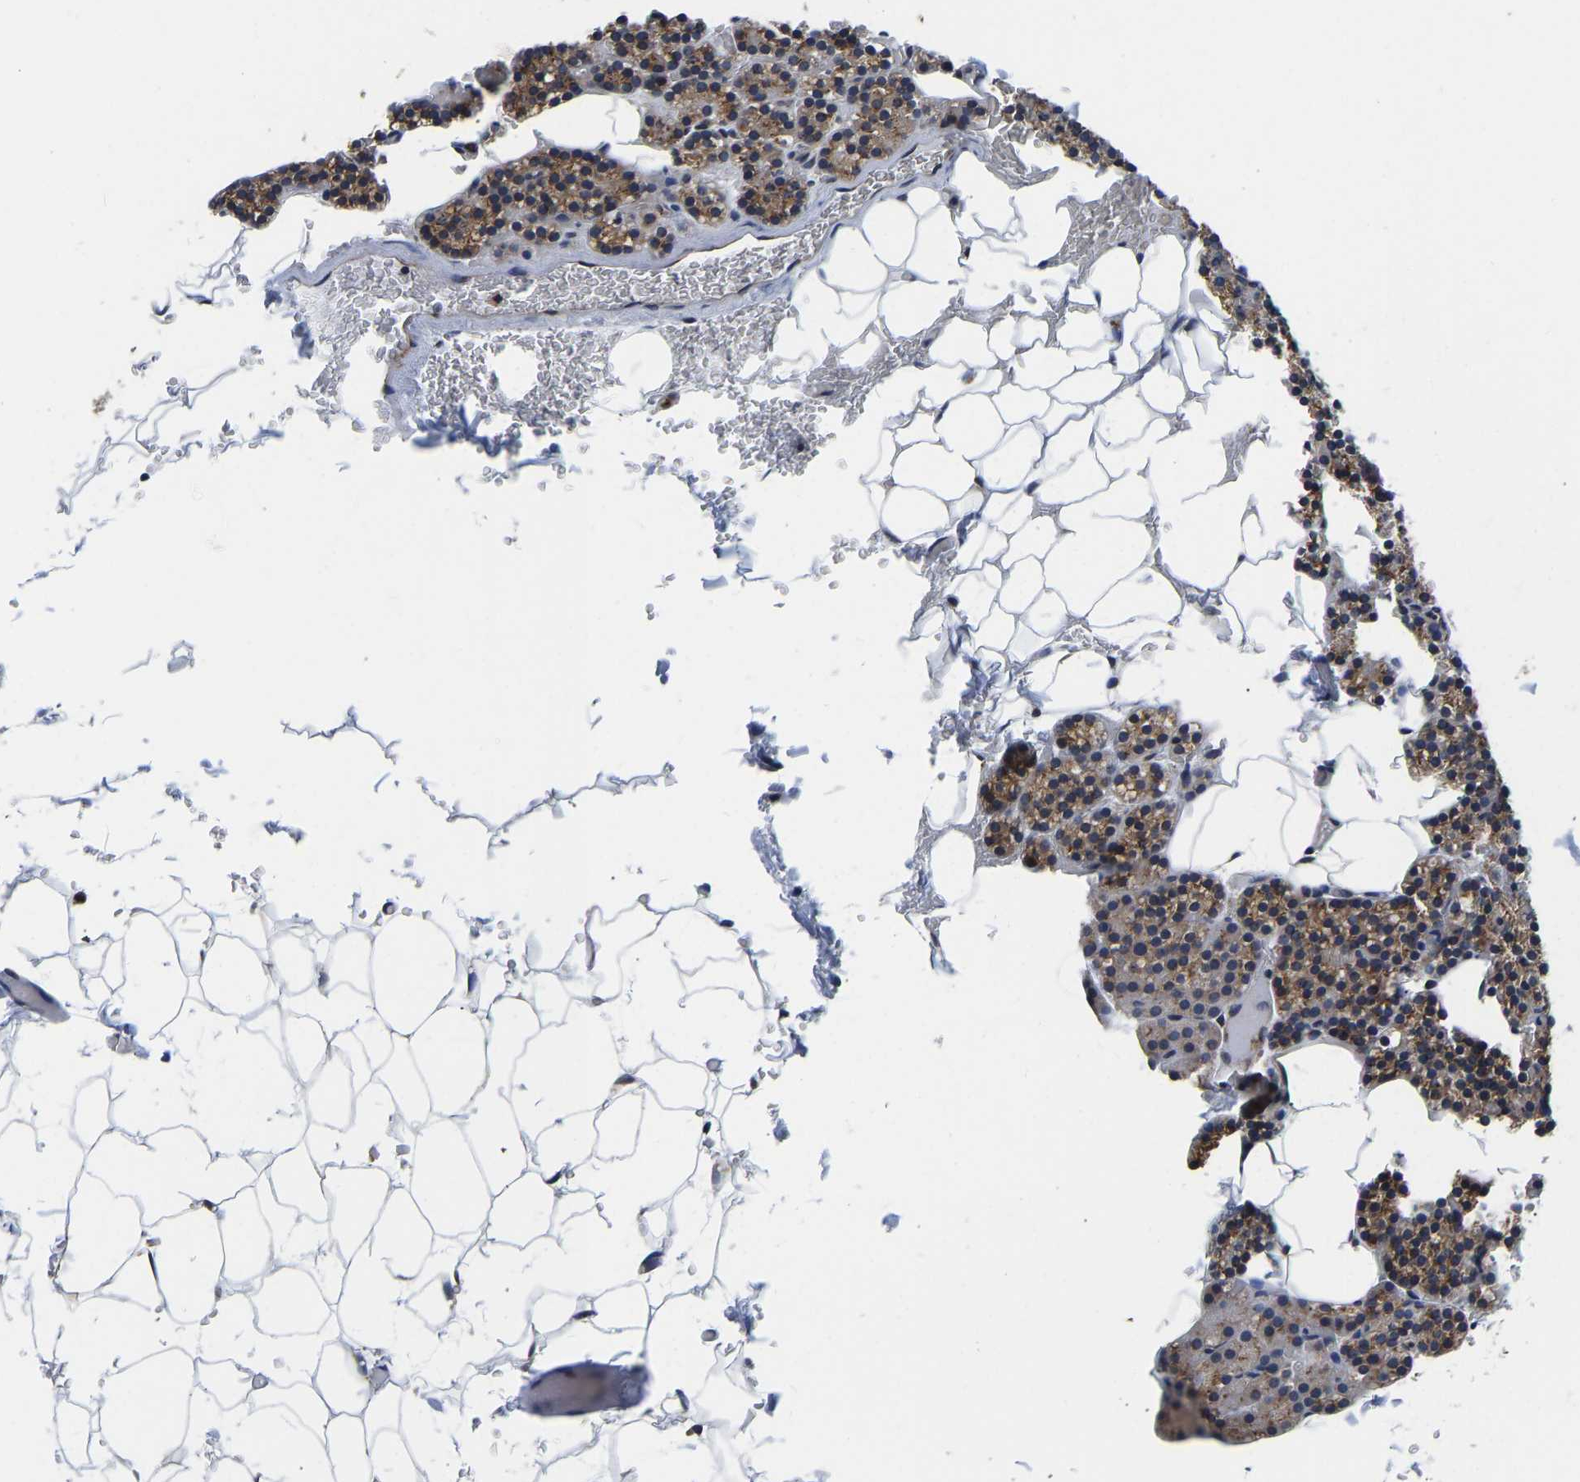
{"staining": {"intensity": "moderate", "quantity": ">75%", "location": "cytoplasmic/membranous"}, "tissue": "parathyroid gland", "cell_type": "Glandular cells", "image_type": "normal", "snomed": [{"axis": "morphology", "description": "Normal tissue, NOS"}, {"axis": "morphology", "description": "Inflammation chronic"}, {"axis": "morphology", "description": "Goiter, colloid"}, {"axis": "topography", "description": "Thyroid gland"}, {"axis": "topography", "description": "Parathyroid gland"}], "caption": "Moderate cytoplasmic/membranous expression is seen in approximately >75% of glandular cells in unremarkable parathyroid gland. The staining was performed using DAB, with brown indicating positive protein expression. Nuclei are stained blue with hematoxylin.", "gene": "RABAC1", "patient": {"sex": "male", "age": 65}}